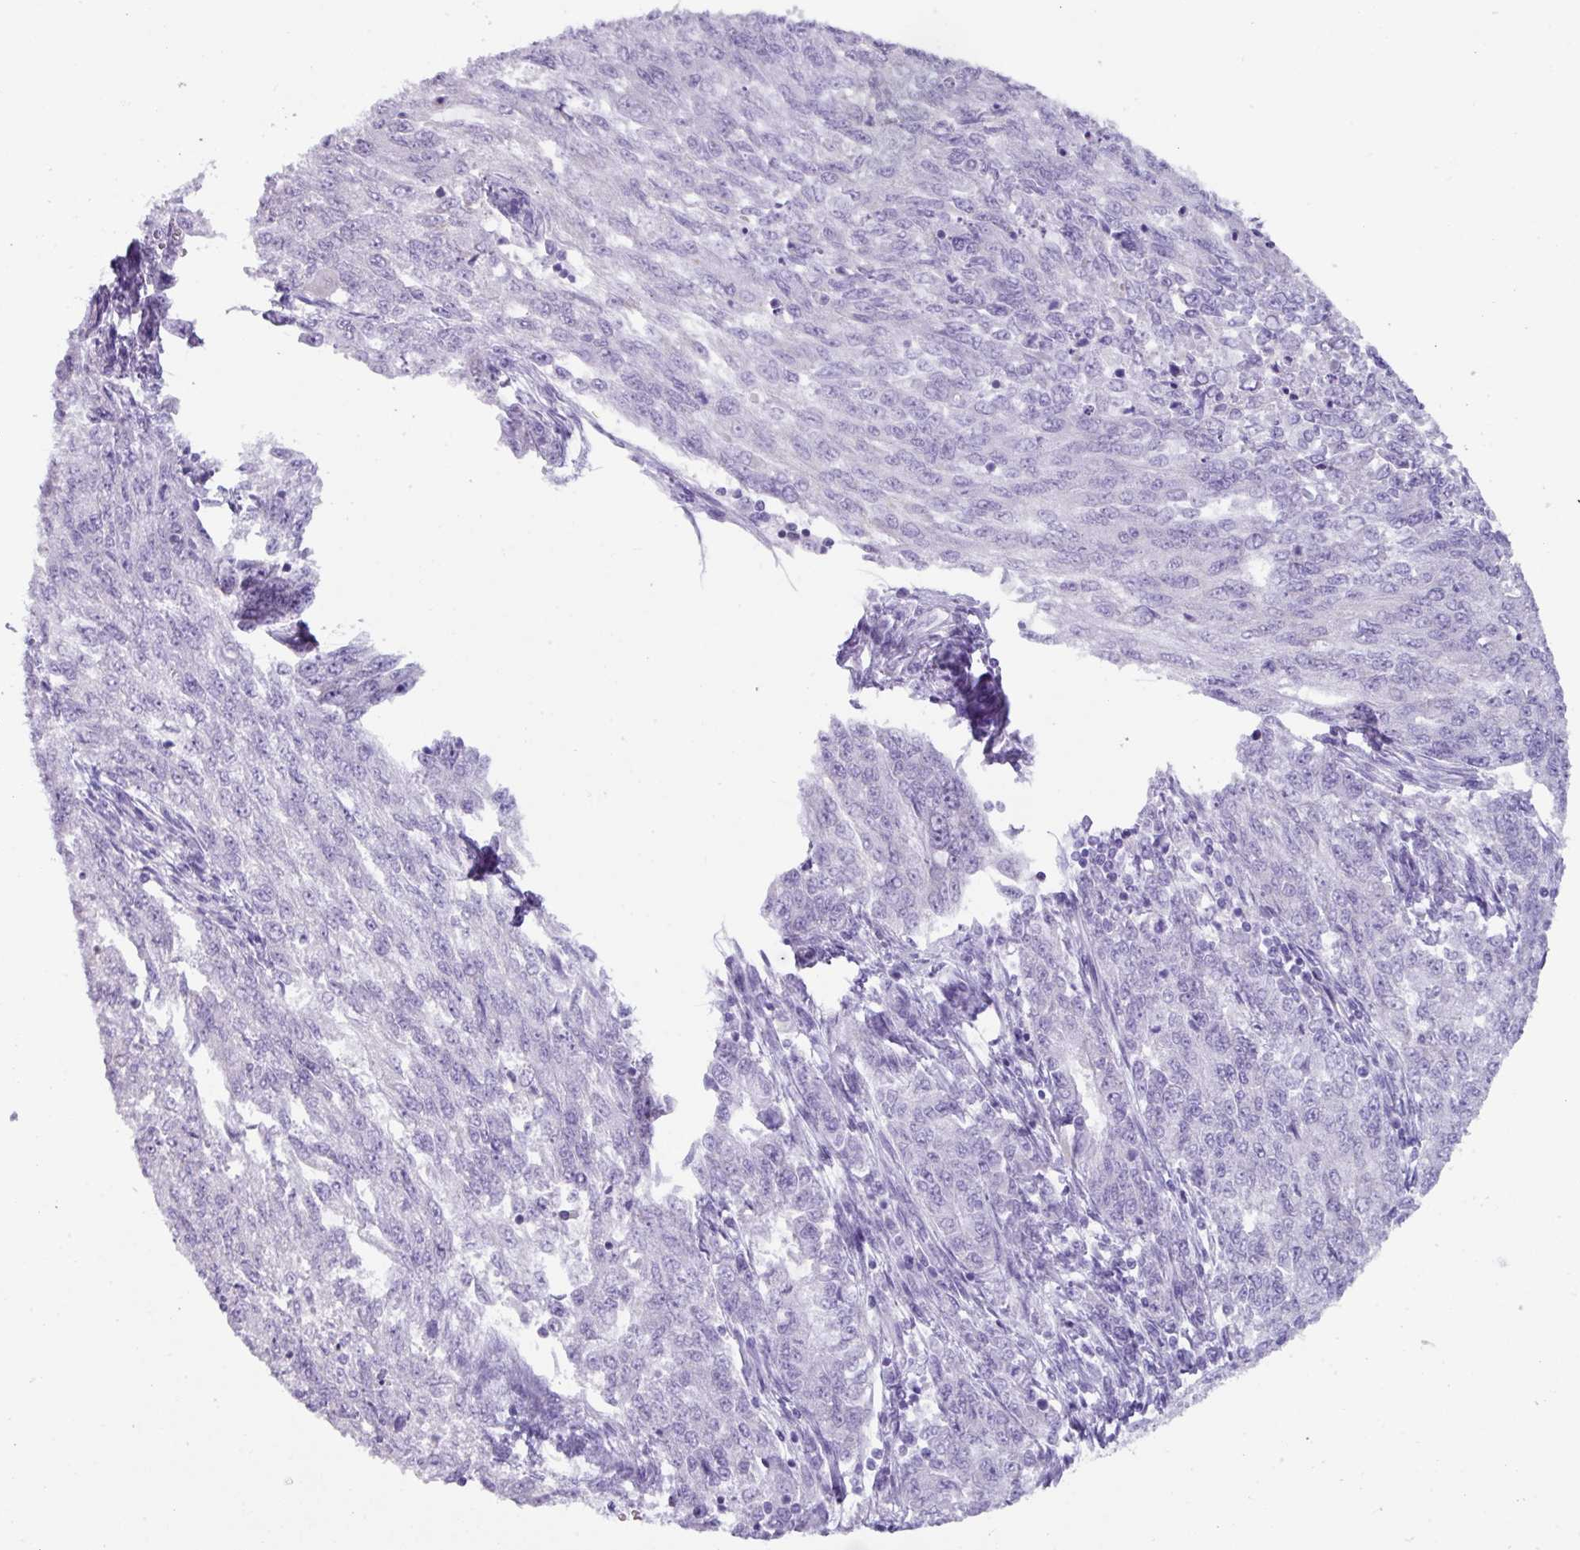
{"staining": {"intensity": "negative", "quantity": "none", "location": "none"}, "tissue": "endometrial cancer", "cell_type": "Tumor cells", "image_type": "cancer", "snomed": [{"axis": "morphology", "description": "Adenocarcinoma, NOS"}, {"axis": "topography", "description": "Endometrium"}], "caption": "Tumor cells show no significant protein positivity in adenocarcinoma (endometrial).", "gene": "NCCRP1", "patient": {"sex": "female", "age": 50}}